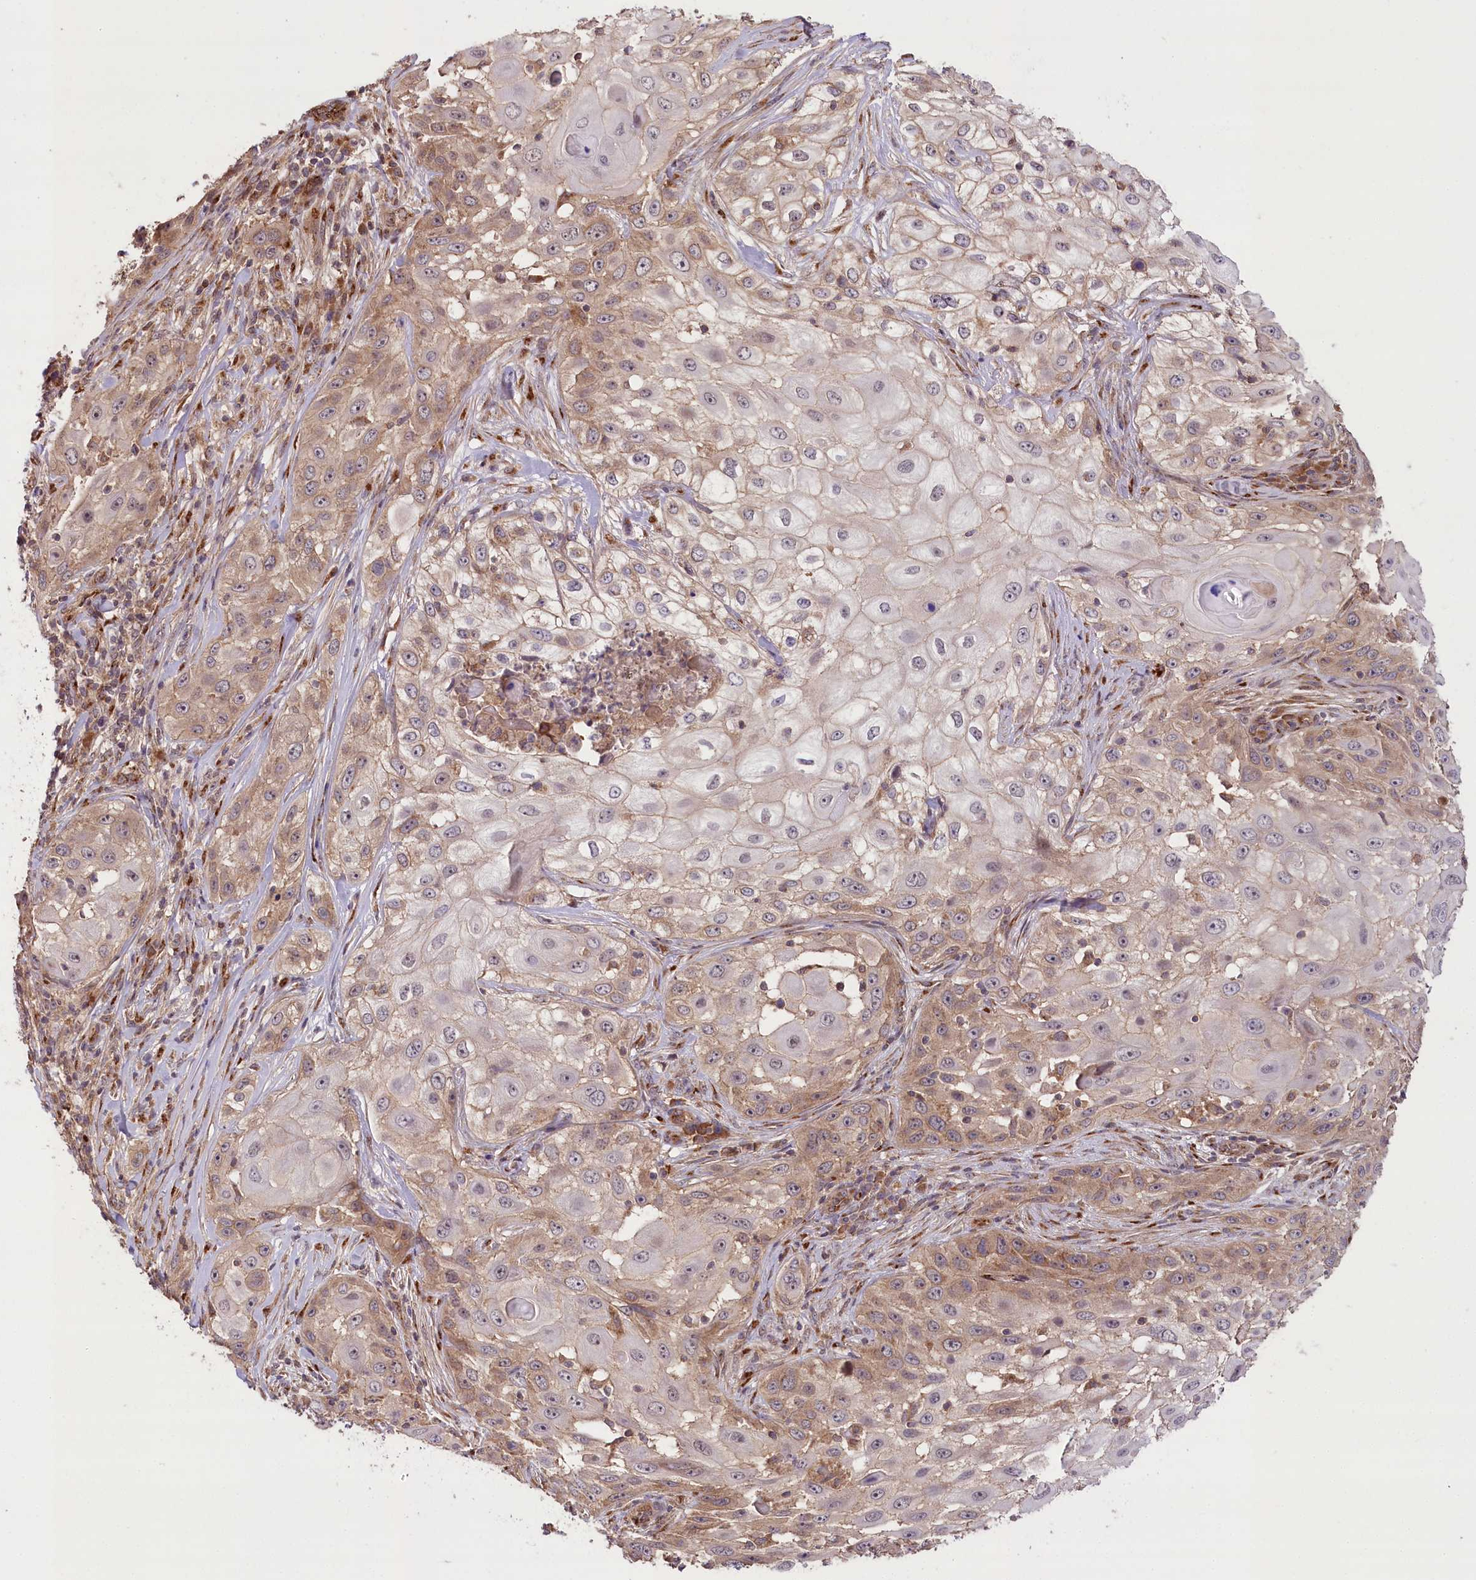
{"staining": {"intensity": "moderate", "quantity": "<25%", "location": "cytoplasmic/membranous"}, "tissue": "skin cancer", "cell_type": "Tumor cells", "image_type": "cancer", "snomed": [{"axis": "morphology", "description": "Squamous cell carcinoma, NOS"}, {"axis": "topography", "description": "Skin"}], "caption": "Moderate cytoplasmic/membranous expression for a protein is present in about <25% of tumor cells of skin squamous cell carcinoma using immunohistochemistry (IHC).", "gene": "CARD19", "patient": {"sex": "female", "age": 44}}